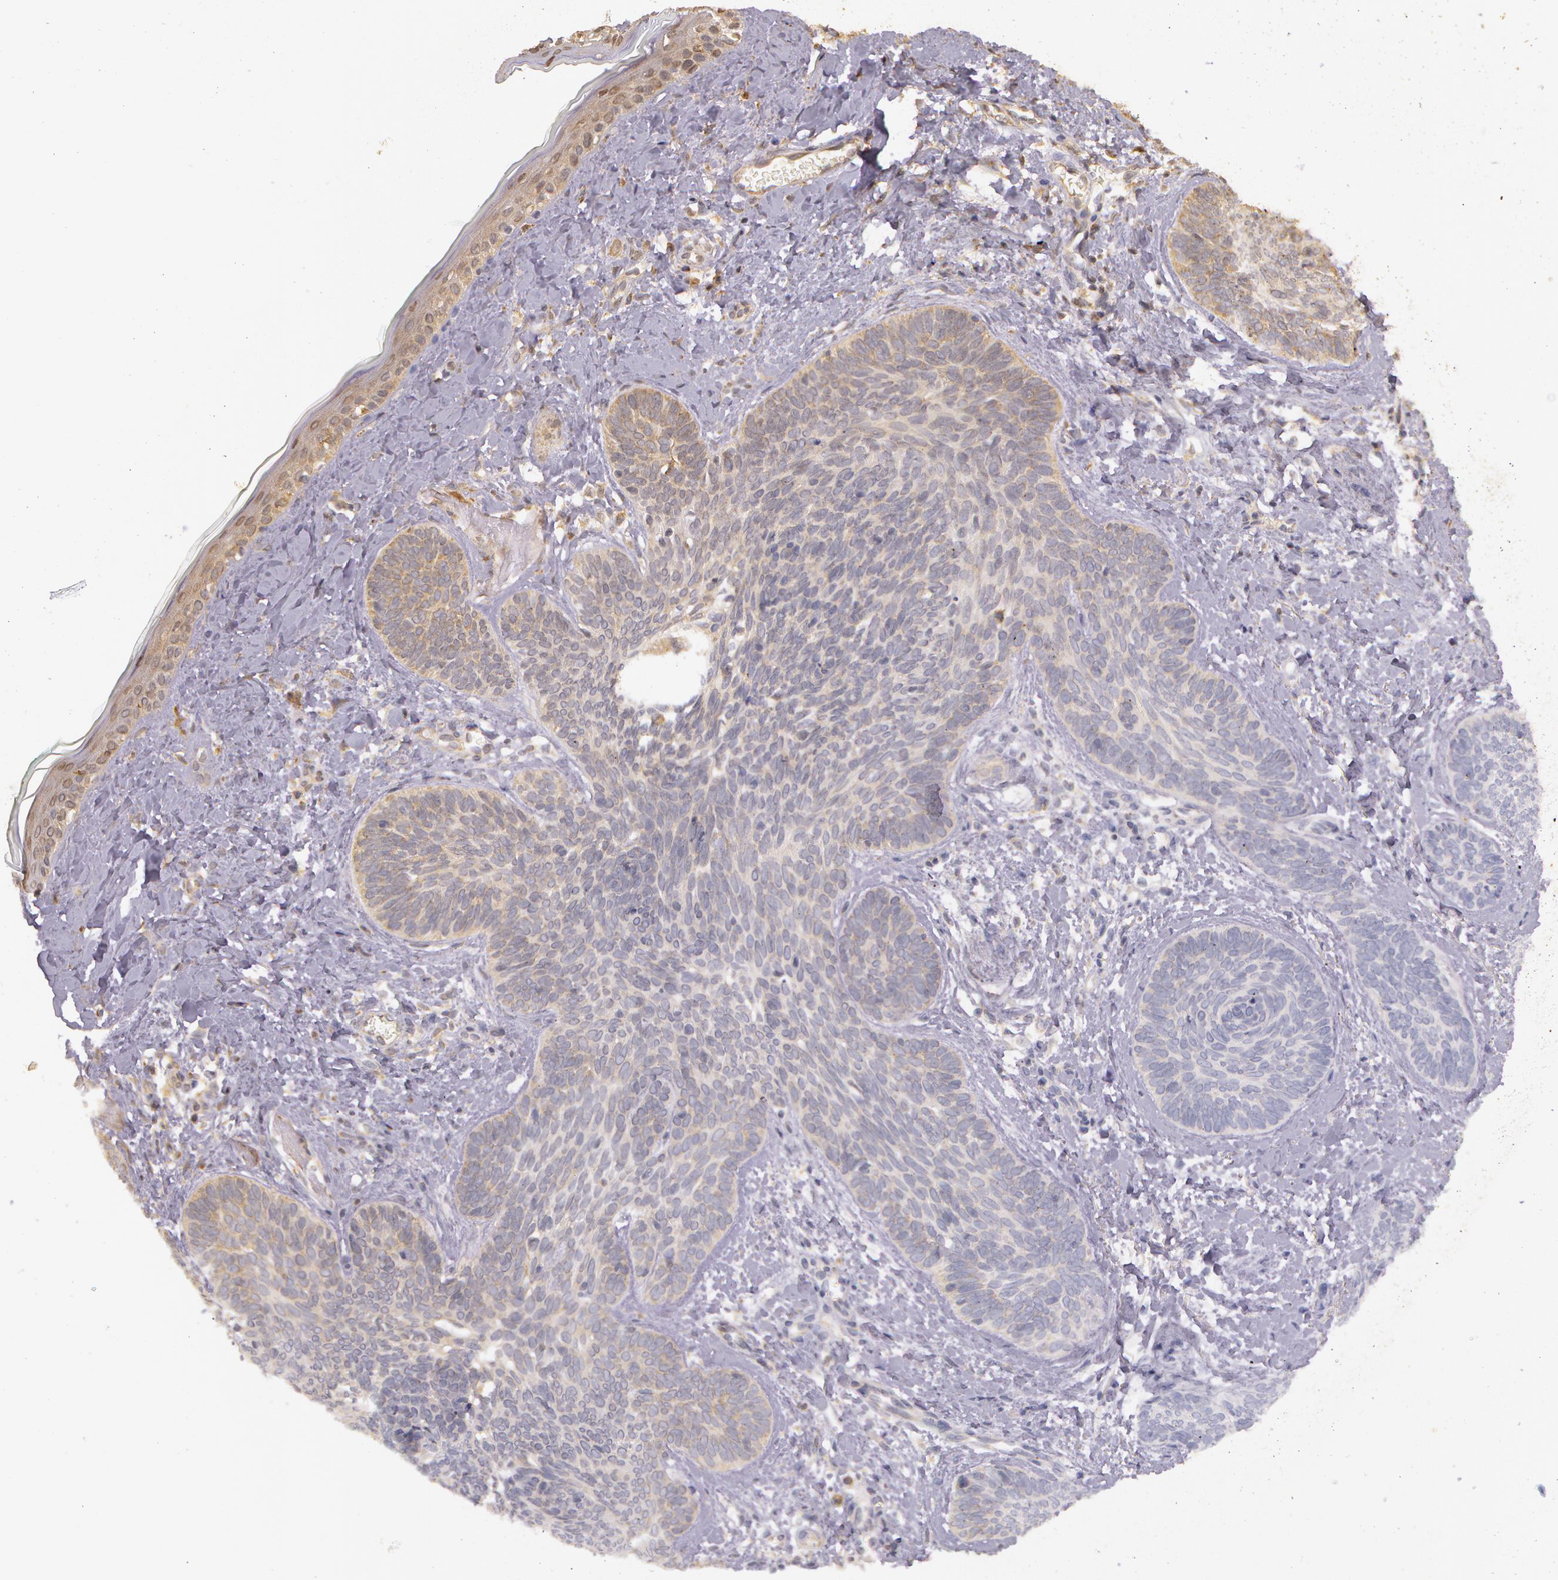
{"staining": {"intensity": "weak", "quantity": "<25%", "location": "cytoplasmic/membranous"}, "tissue": "skin cancer", "cell_type": "Tumor cells", "image_type": "cancer", "snomed": [{"axis": "morphology", "description": "Basal cell carcinoma"}, {"axis": "topography", "description": "Skin"}], "caption": "This is a photomicrograph of immunohistochemistry staining of skin cancer (basal cell carcinoma), which shows no staining in tumor cells. (Immunohistochemistry, brightfield microscopy, high magnification).", "gene": "ASCC2", "patient": {"sex": "female", "age": 81}}